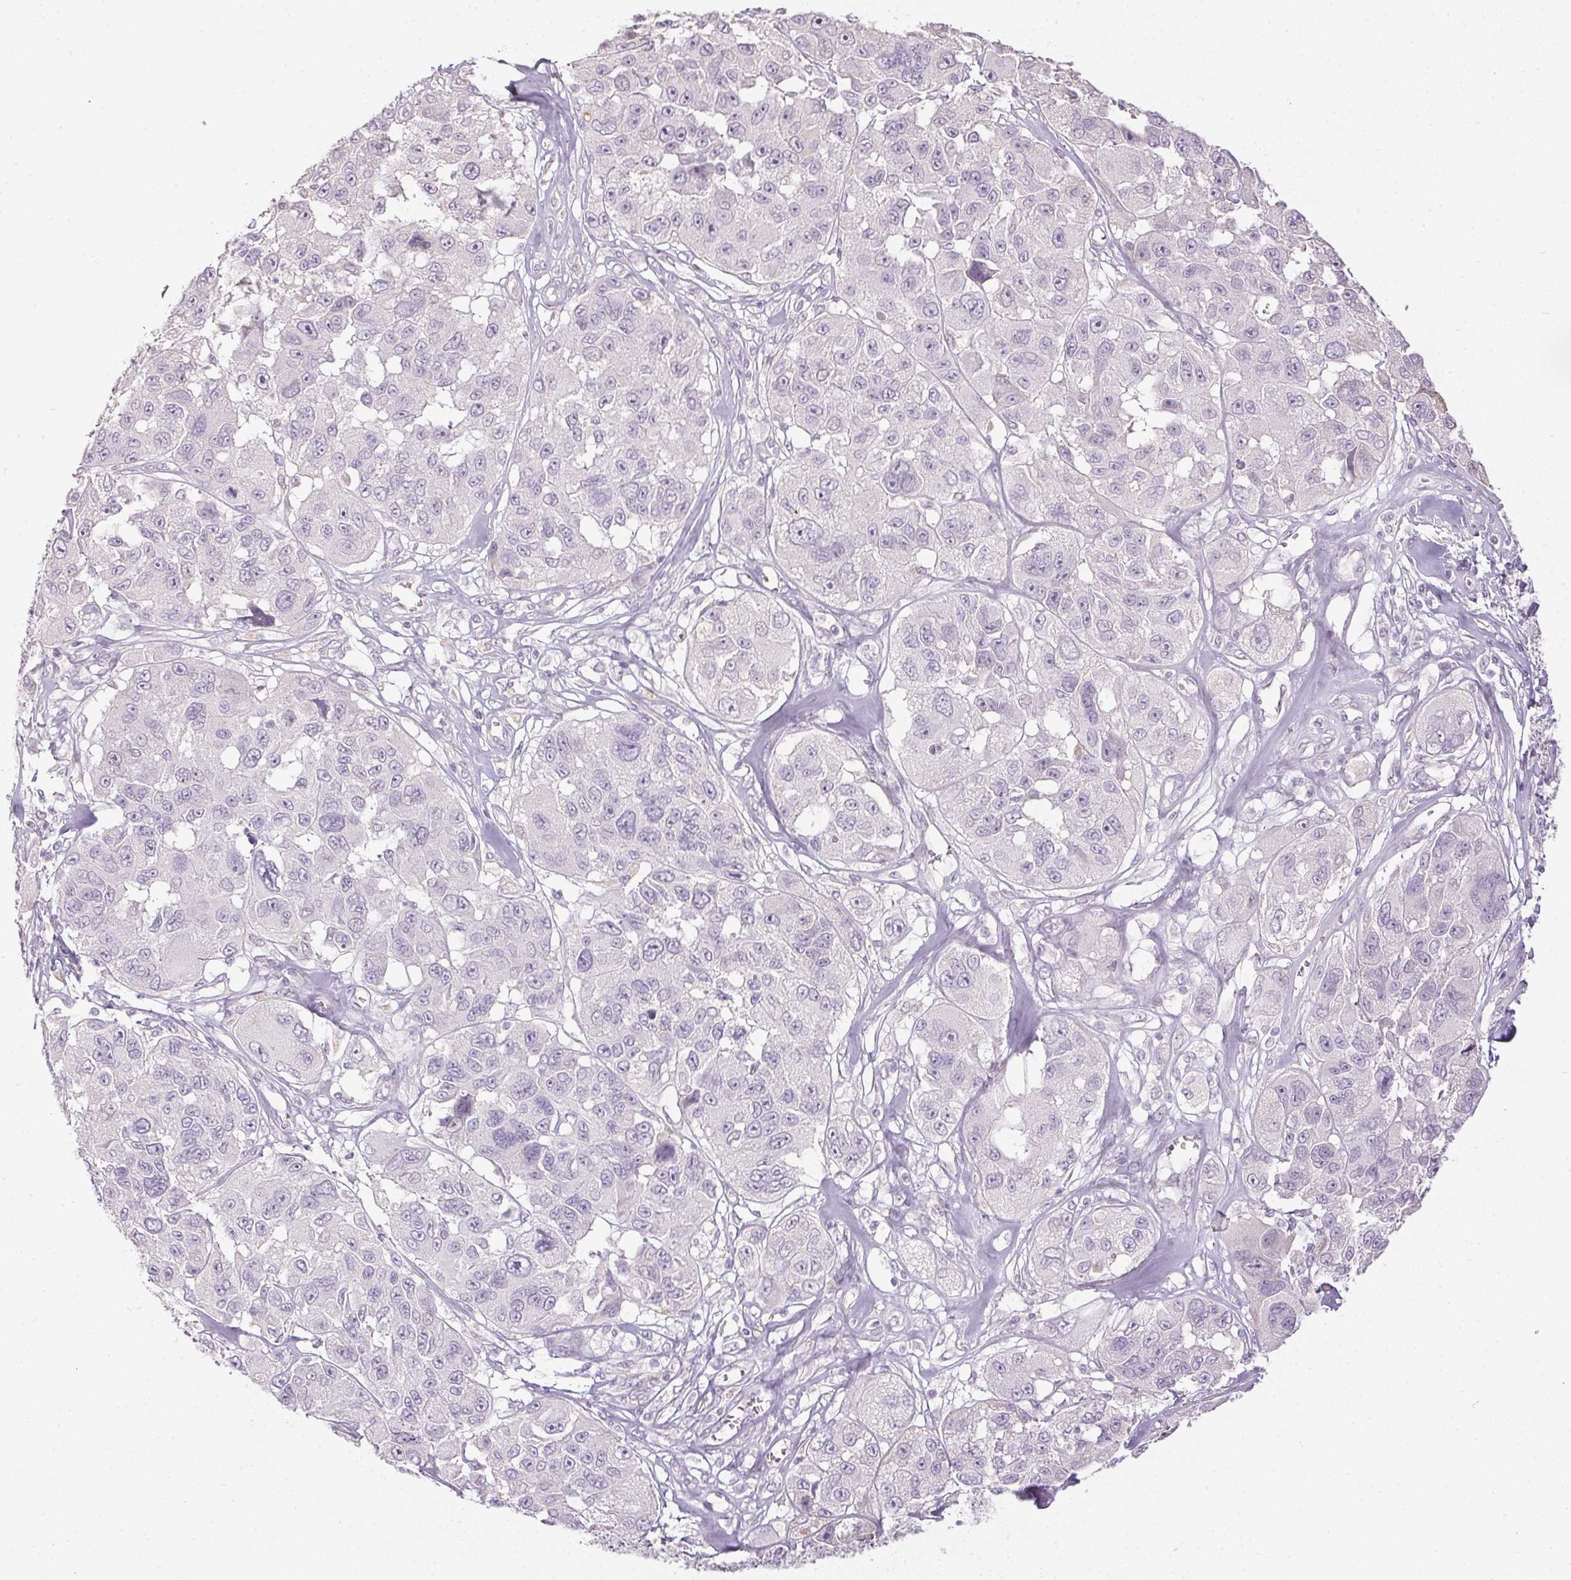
{"staining": {"intensity": "negative", "quantity": "none", "location": "none"}, "tissue": "melanoma", "cell_type": "Tumor cells", "image_type": "cancer", "snomed": [{"axis": "morphology", "description": "Malignant melanoma, NOS"}, {"axis": "topography", "description": "Skin"}], "caption": "Immunohistochemistry (IHC) image of melanoma stained for a protein (brown), which displays no staining in tumor cells.", "gene": "CTCFL", "patient": {"sex": "female", "age": 66}}